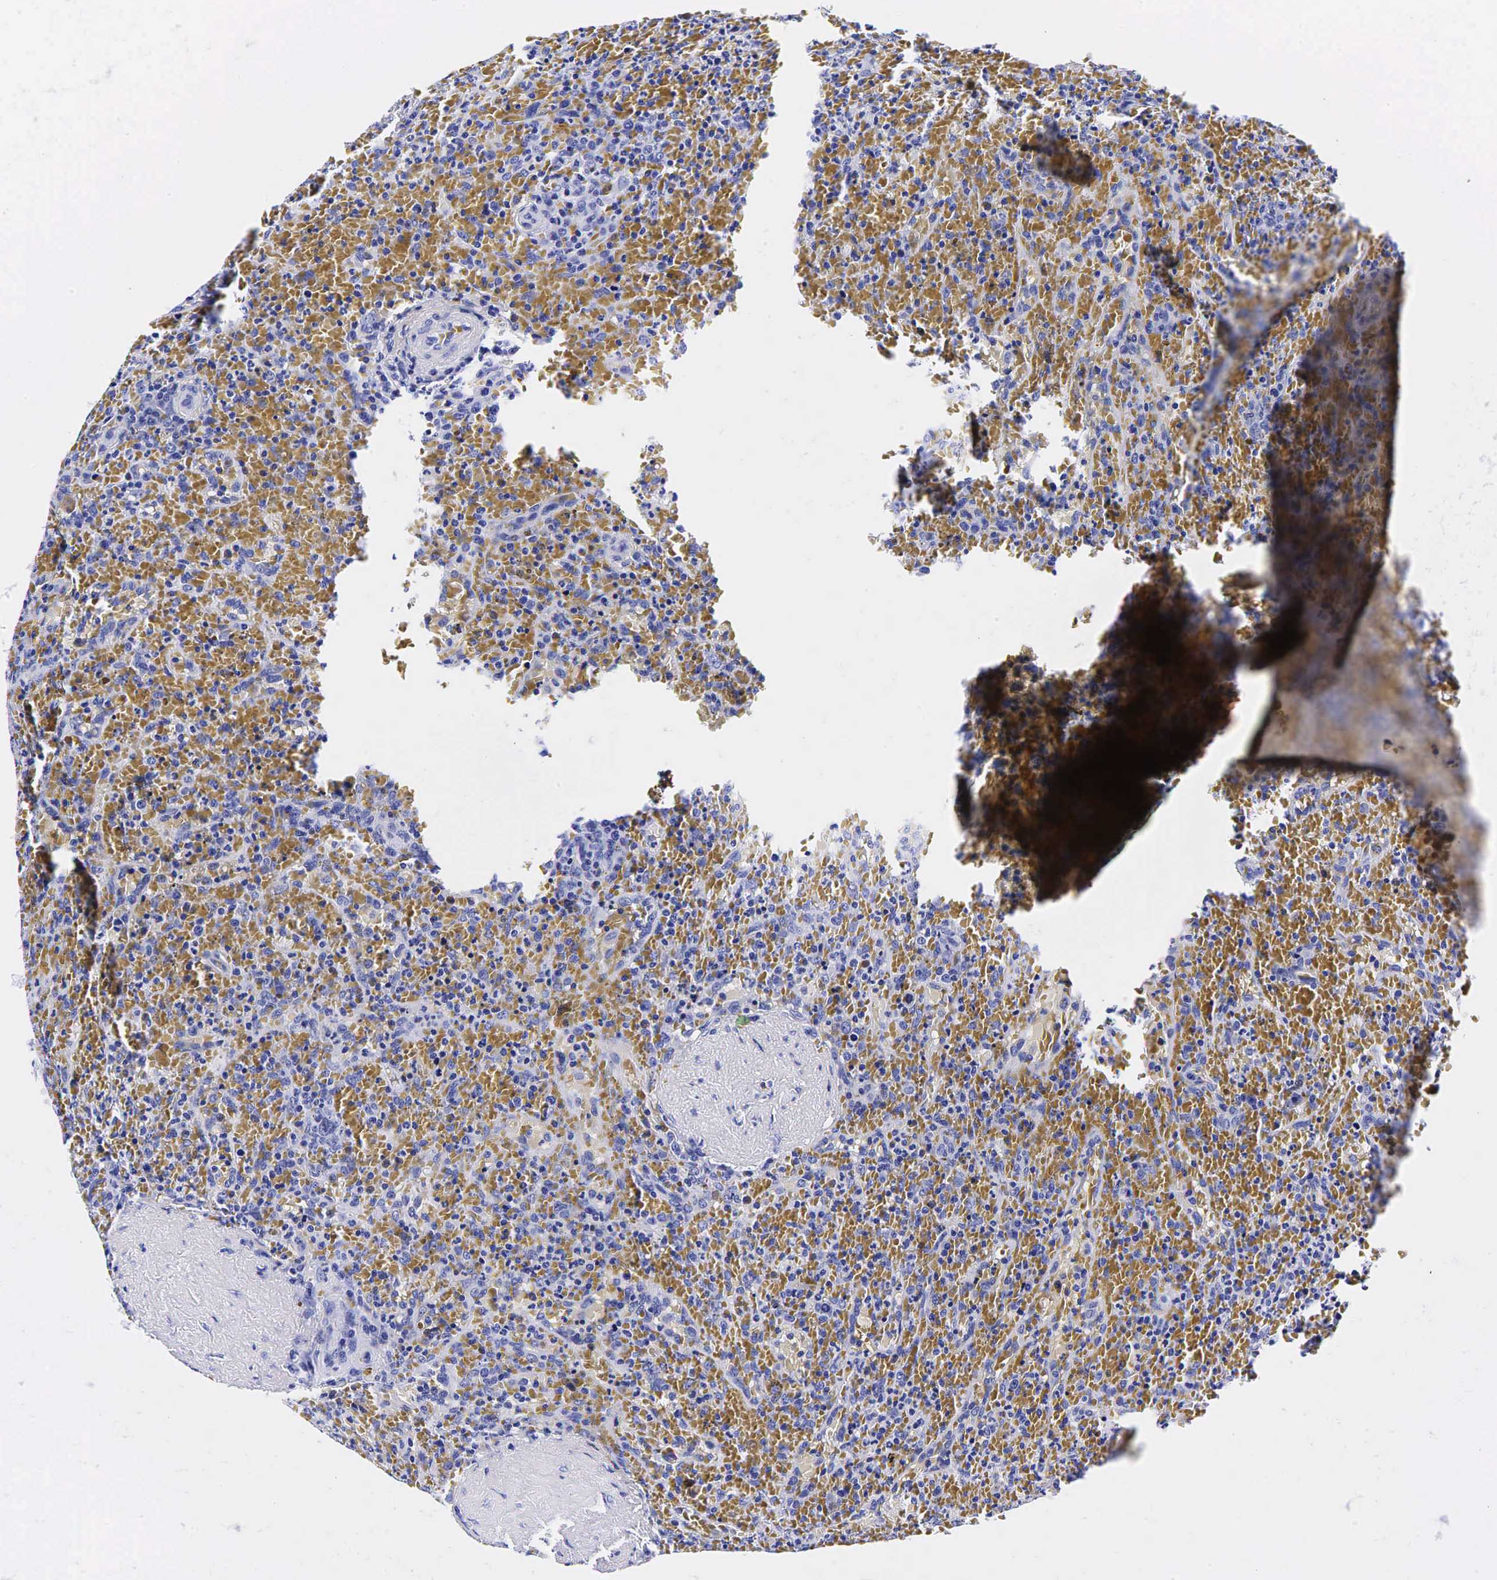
{"staining": {"intensity": "negative", "quantity": "none", "location": "none"}, "tissue": "lymphoma", "cell_type": "Tumor cells", "image_type": "cancer", "snomed": [{"axis": "morphology", "description": "Malignant lymphoma, non-Hodgkin's type, High grade"}, {"axis": "topography", "description": "Spleen"}, {"axis": "topography", "description": "Lymph node"}], "caption": "Image shows no protein positivity in tumor cells of high-grade malignant lymphoma, non-Hodgkin's type tissue.", "gene": "GAST", "patient": {"sex": "female", "age": 70}}